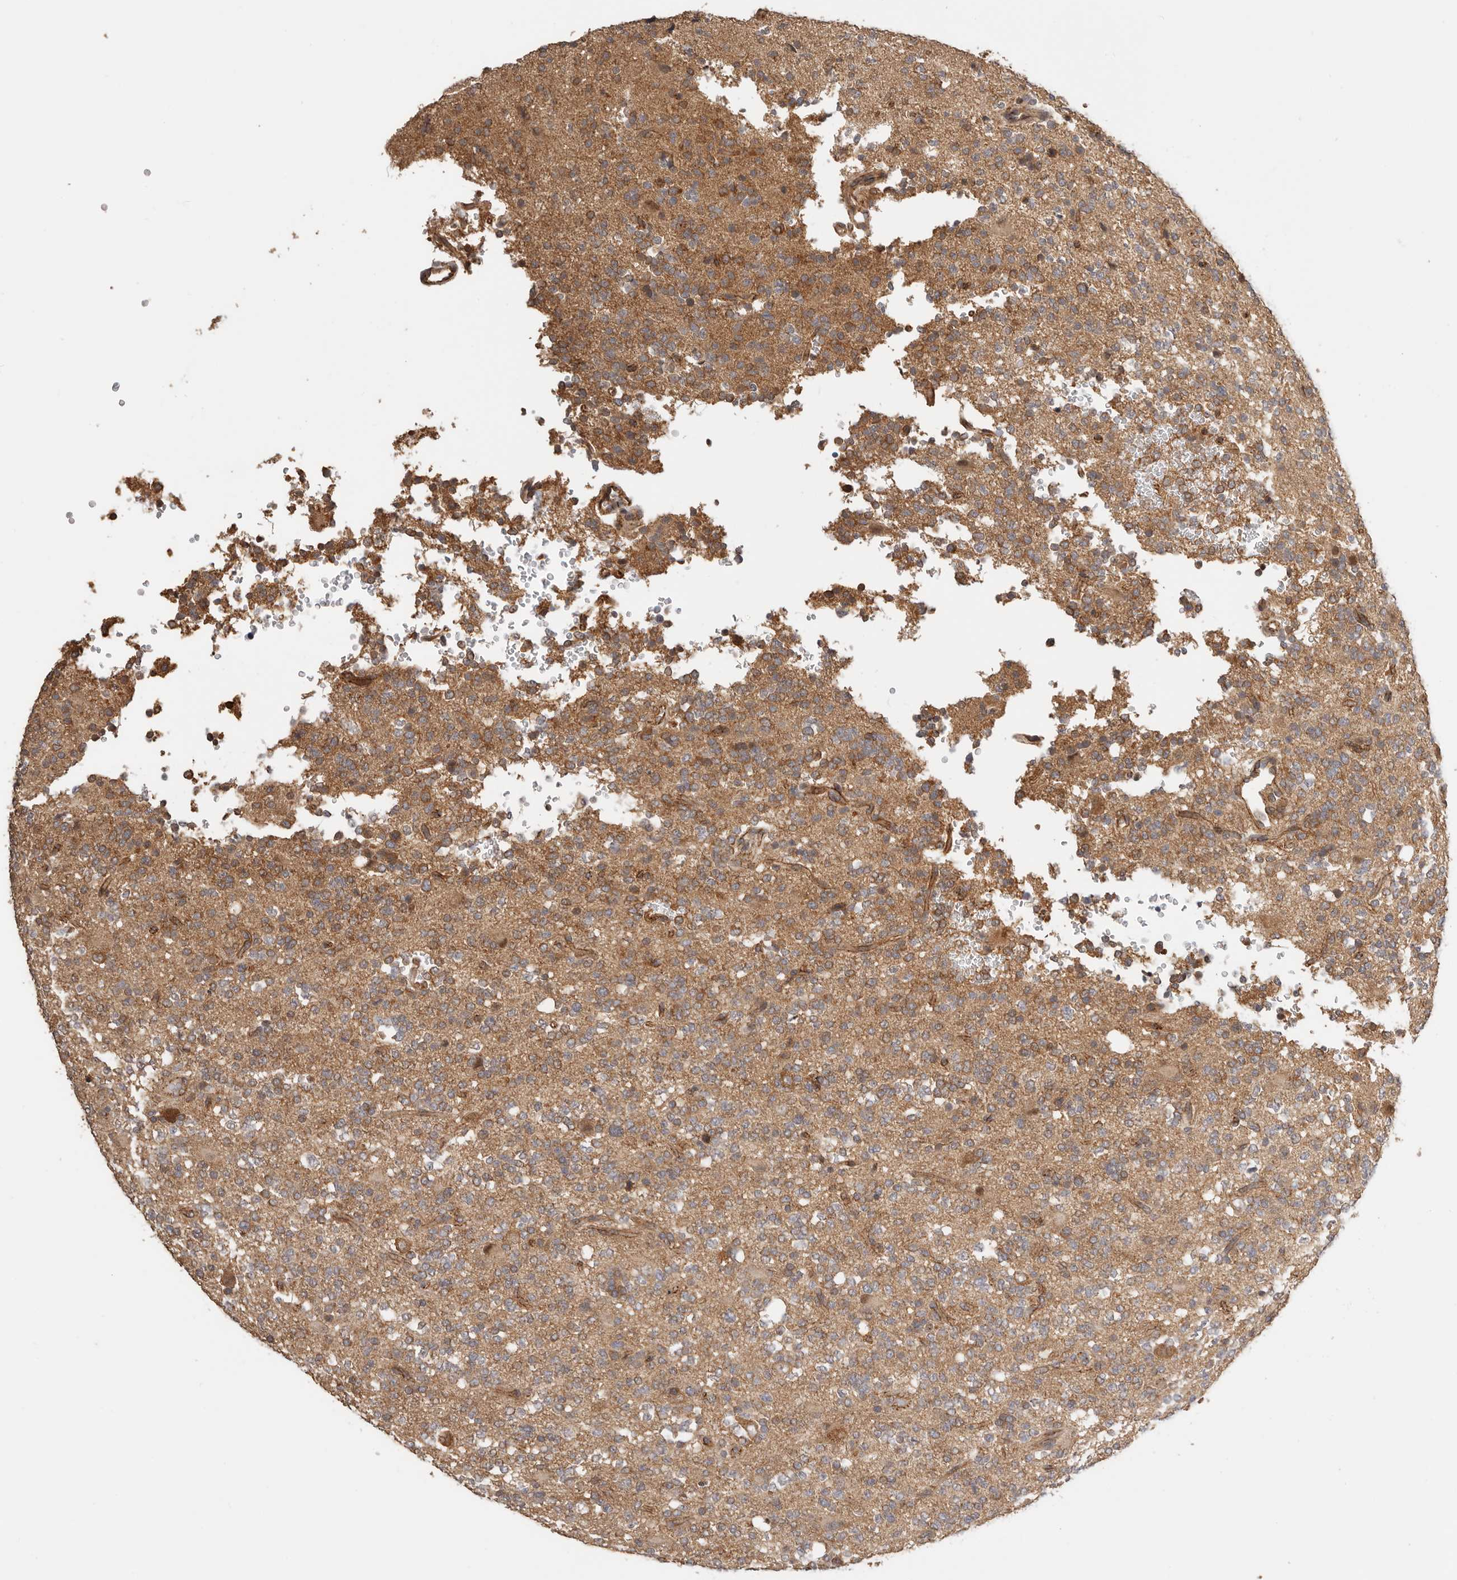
{"staining": {"intensity": "moderate", "quantity": ">75%", "location": "cytoplasmic/membranous"}, "tissue": "glioma", "cell_type": "Tumor cells", "image_type": "cancer", "snomed": [{"axis": "morphology", "description": "Glioma, malignant, High grade"}, {"axis": "topography", "description": "Brain"}], "caption": "Immunohistochemical staining of malignant glioma (high-grade) shows medium levels of moderate cytoplasmic/membranous staining in about >75% of tumor cells.", "gene": "AFDN", "patient": {"sex": "female", "age": 62}}